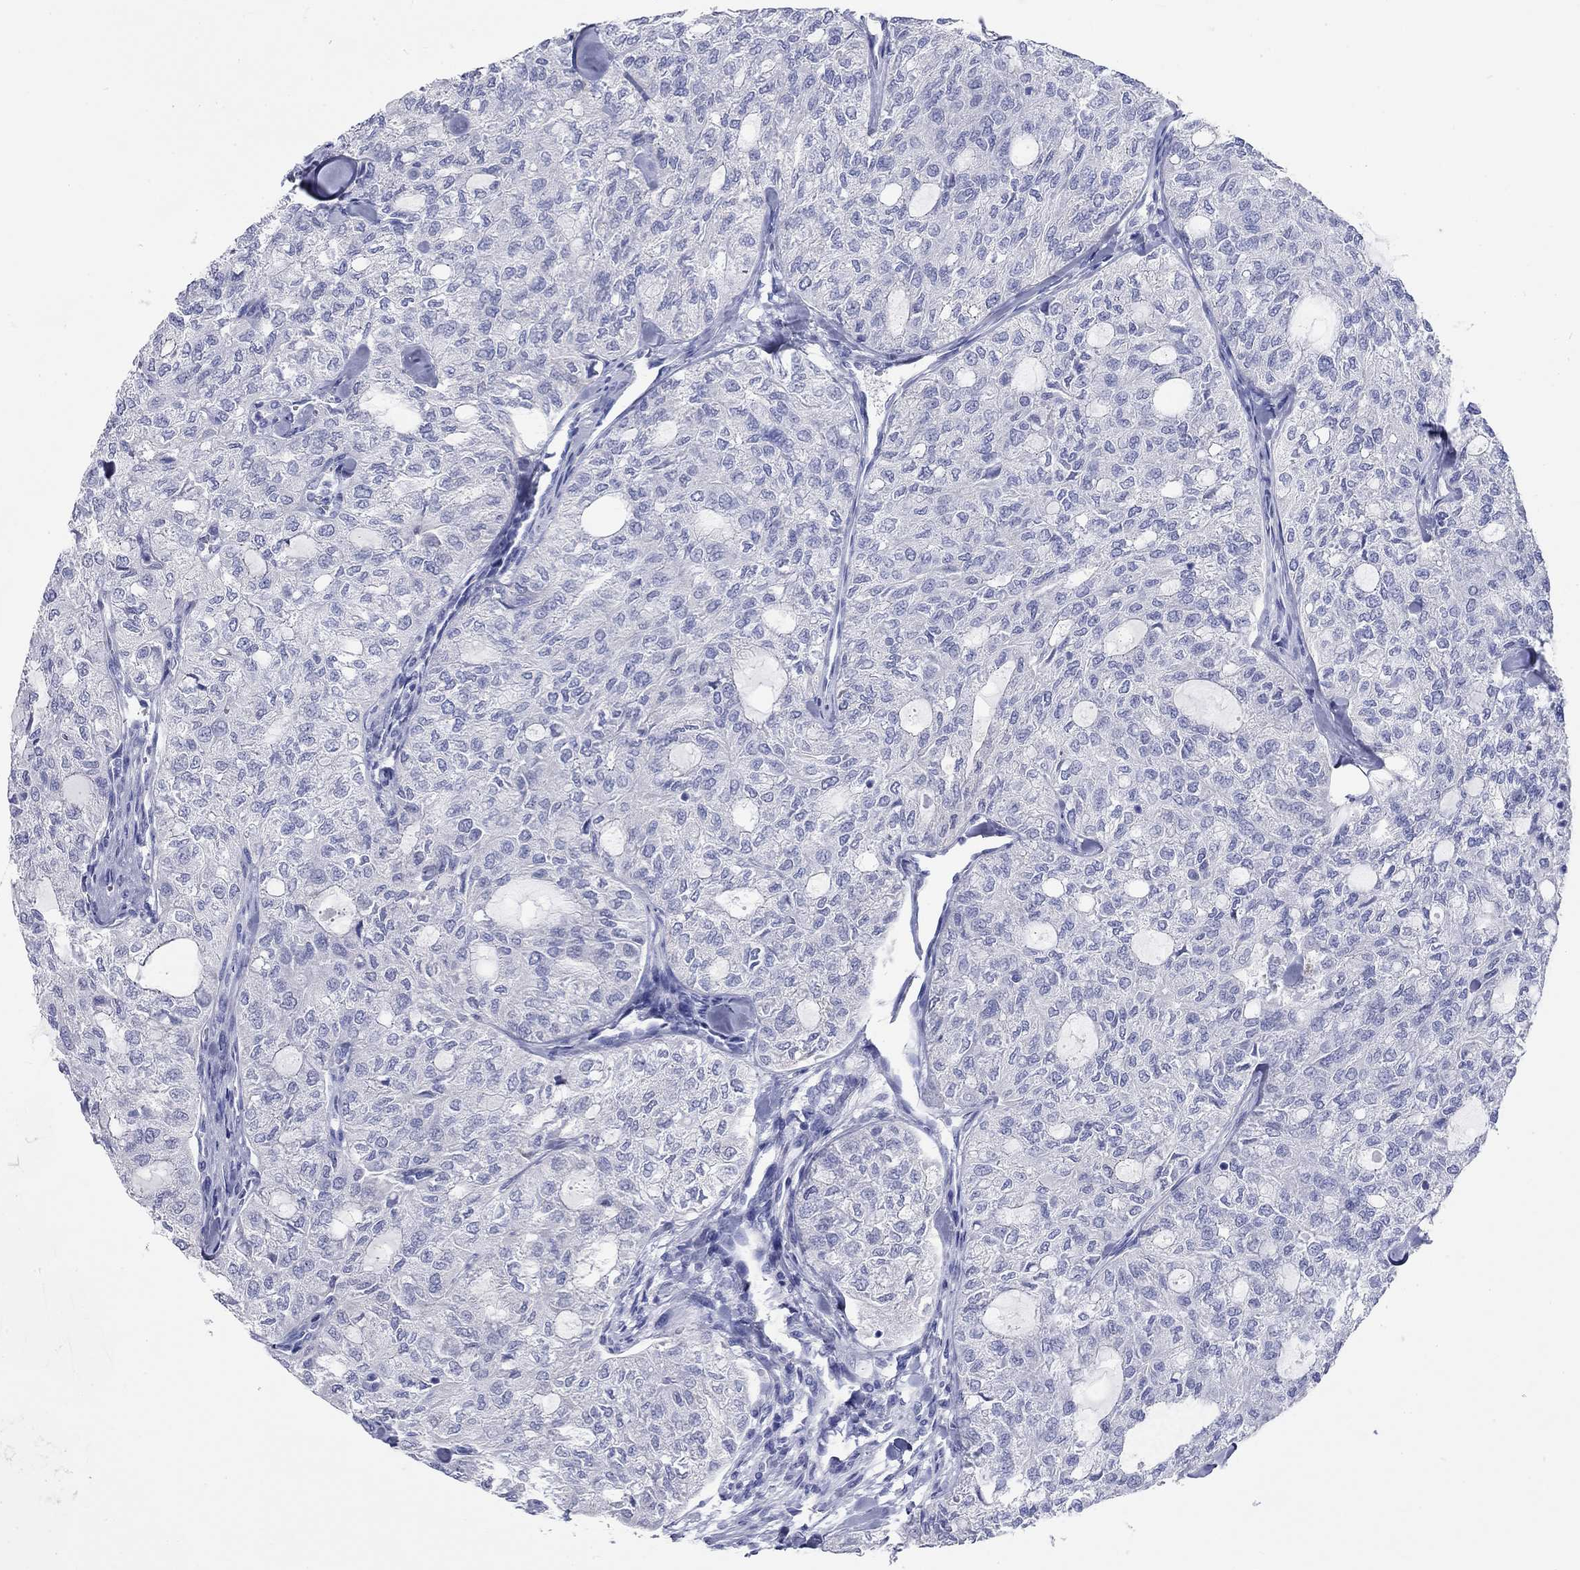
{"staining": {"intensity": "negative", "quantity": "none", "location": "none"}, "tissue": "thyroid cancer", "cell_type": "Tumor cells", "image_type": "cancer", "snomed": [{"axis": "morphology", "description": "Follicular adenoma carcinoma, NOS"}, {"axis": "topography", "description": "Thyroid gland"}], "caption": "A histopathology image of human thyroid follicular adenoma carcinoma is negative for staining in tumor cells.", "gene": "SPATA9", "patient": {"sex": "male", "age": 75}}